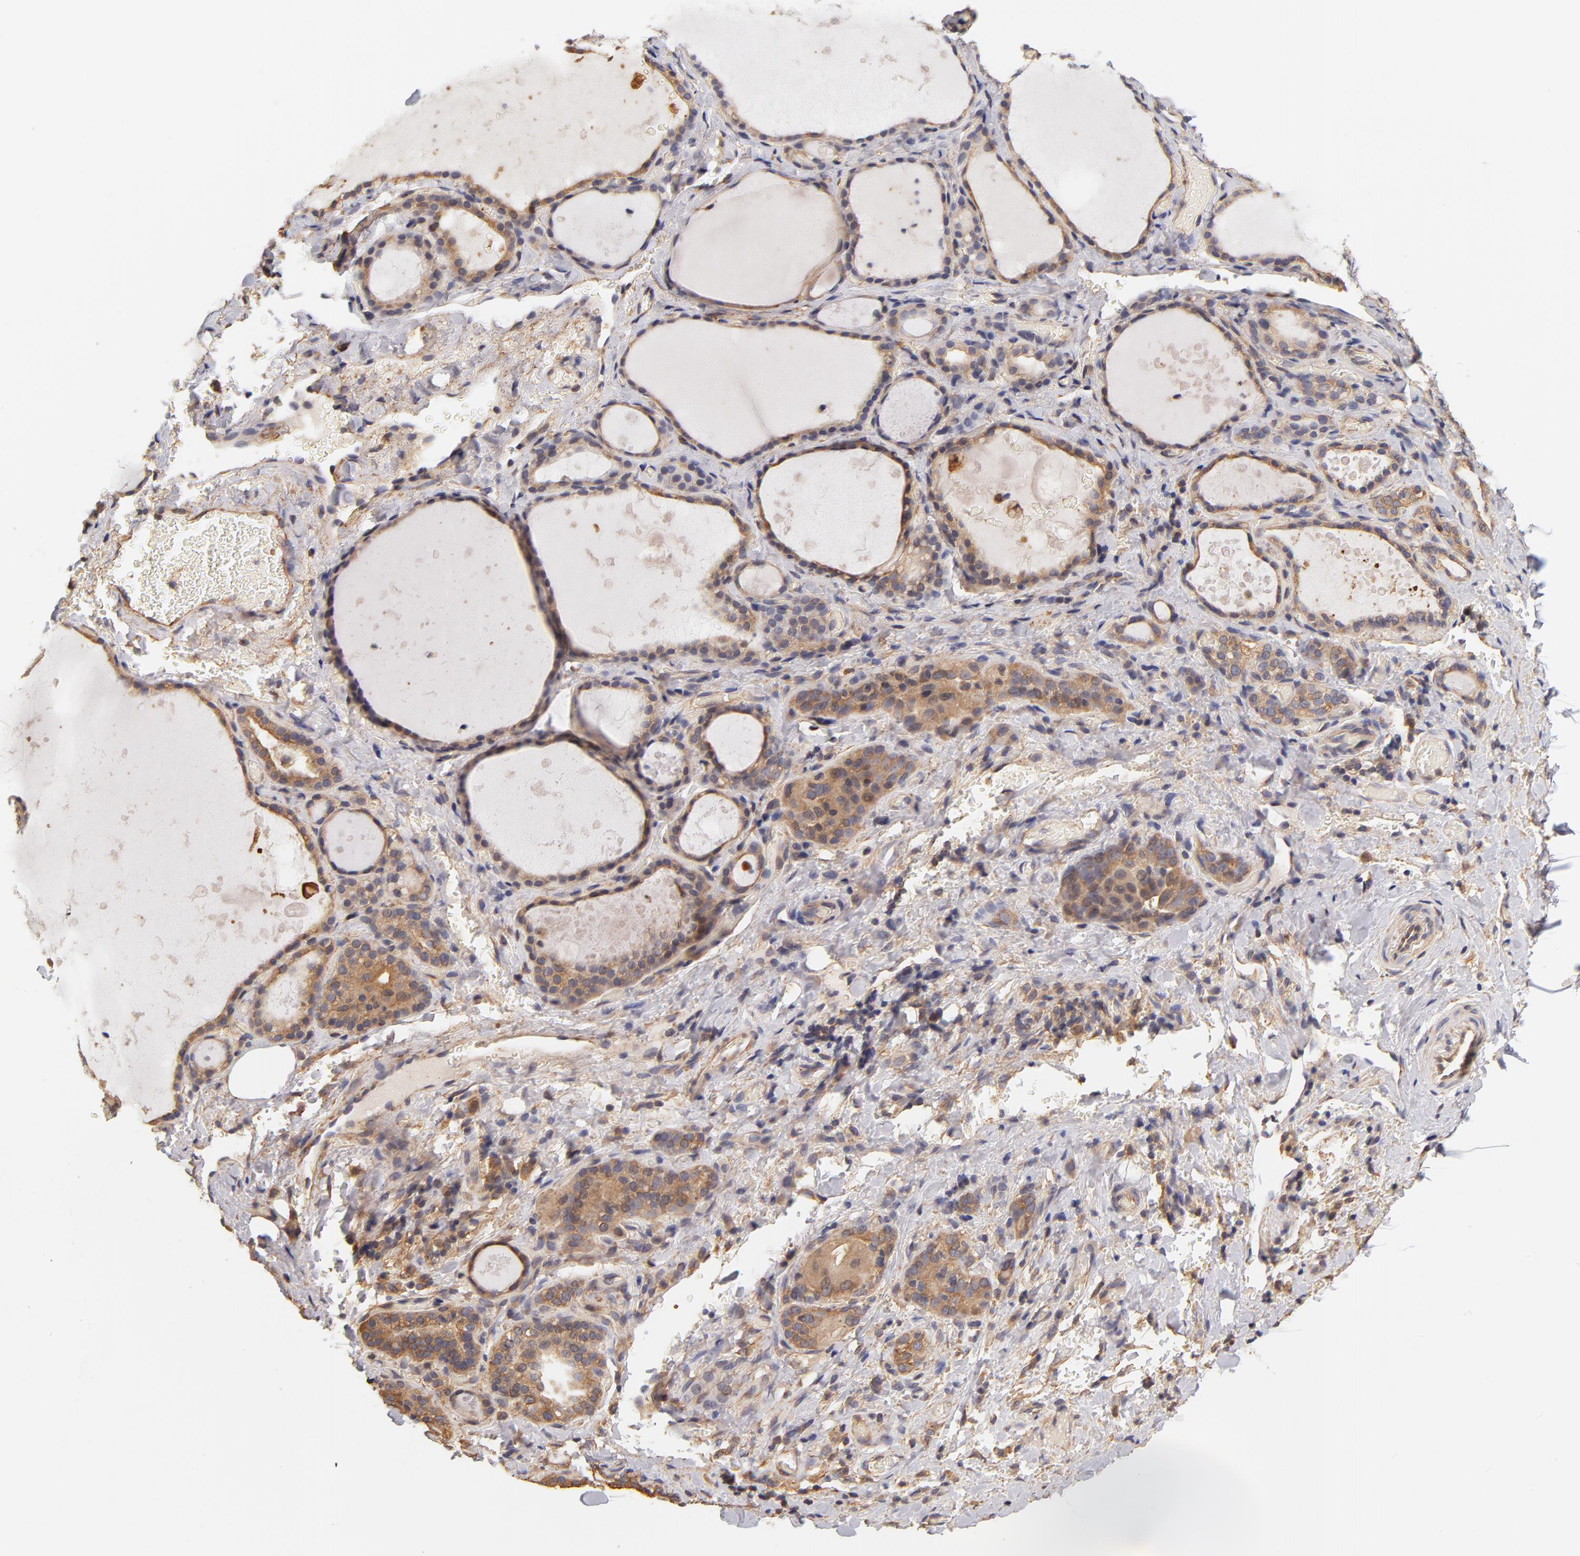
{"staining": {"intensity": "moderate", "quantity": ">75%", "location": "cytoplasmic/membranous"}, "tissue": "thyroid gland", "cell_type": "Glandular cells", "image_type": "normal", "snomed": [{"axis": "morphology", "description": "Normal tissue, NOS"}, {"axis": "topography", "description": "Thyroid gland"}], "caption": "Immunohistochemistry photomicrograph of benign human thyroid gland stained for a protein (brown), which displays medium levels of moderate cytoplasmic/membranous expression in about >75% of glandular cells.", "gene": "FCMR", "patient": {"sex": "male", "age": 61}}